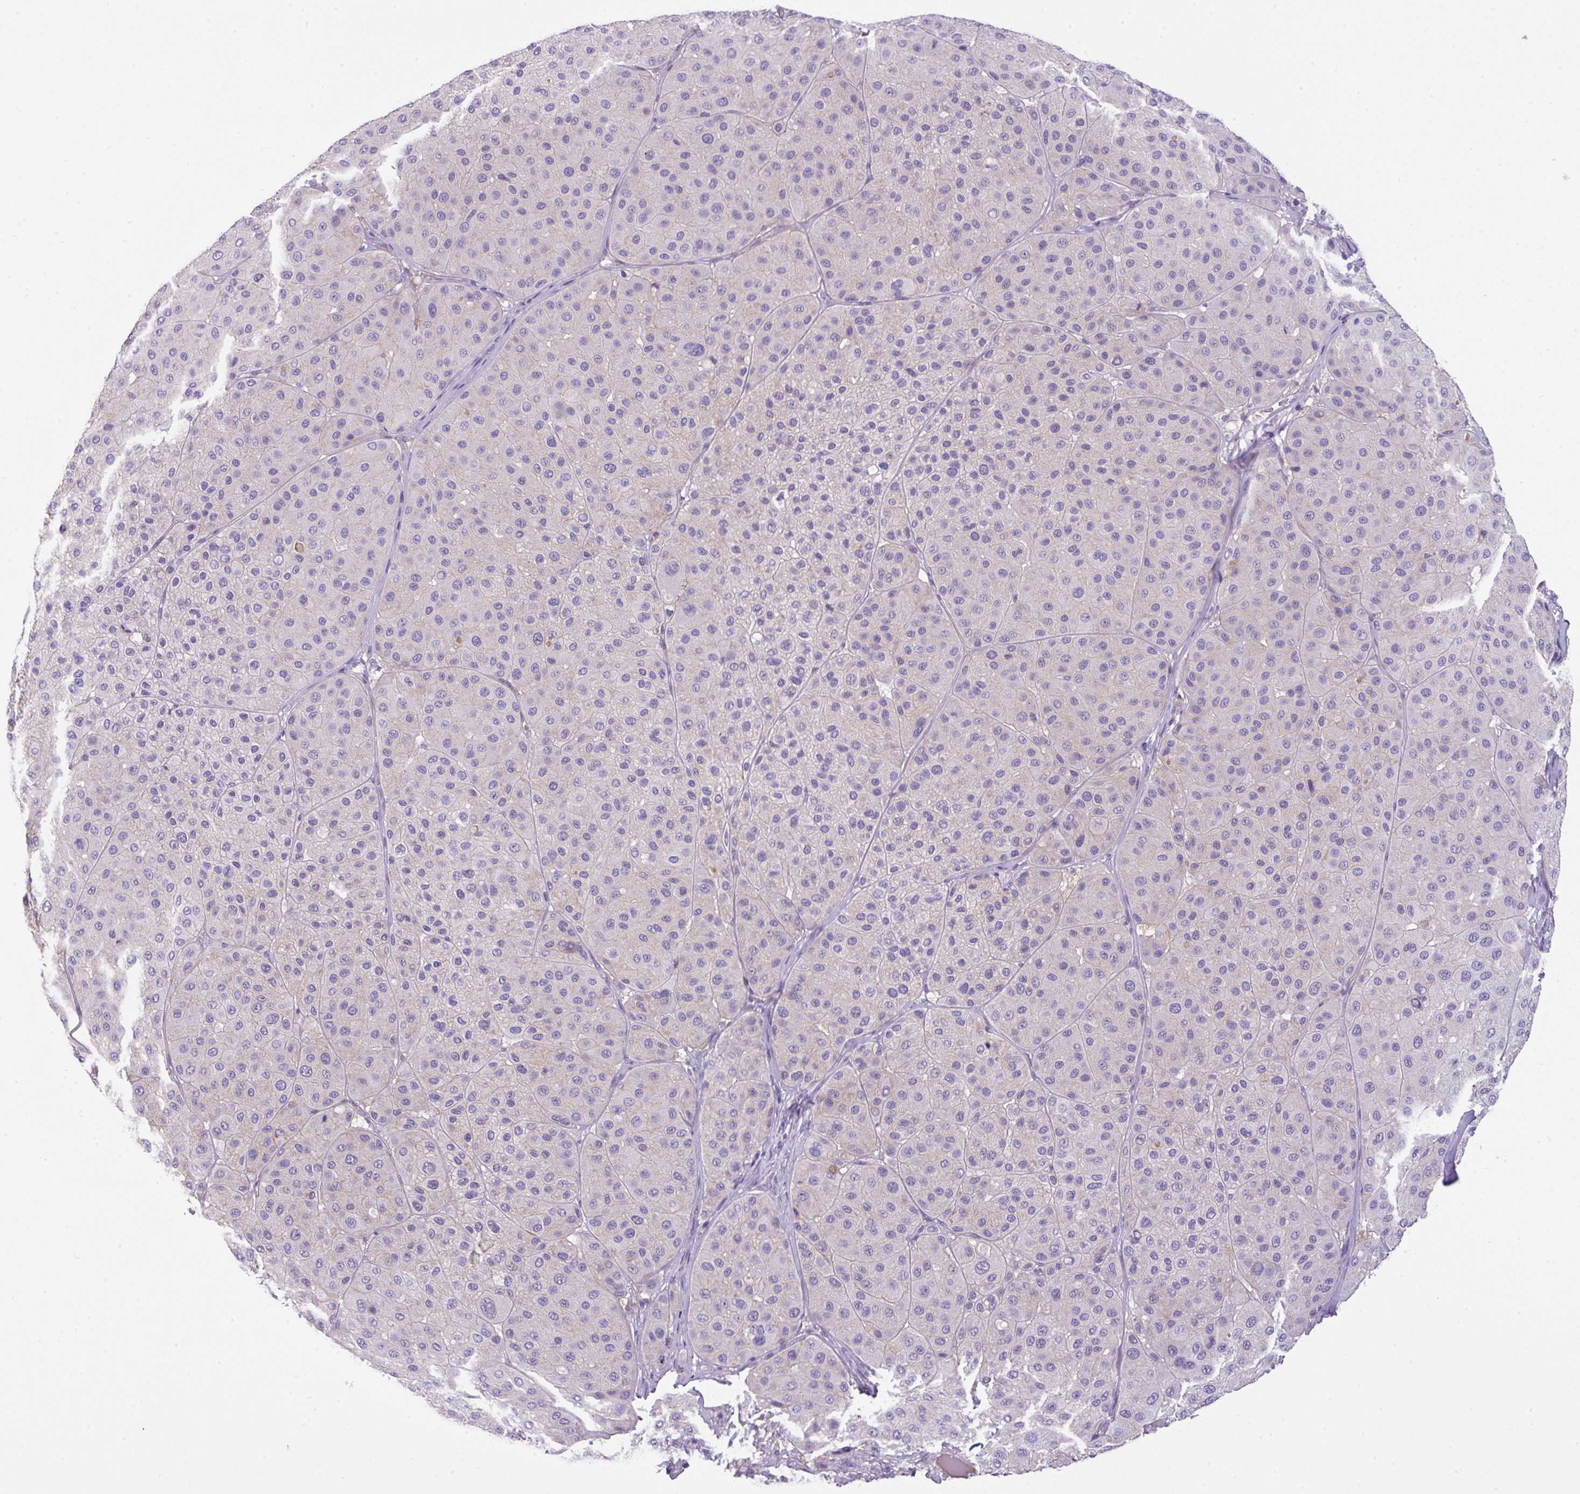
{"staining": {"intensity": "negative", "quantity": "none", "location": "none"}, "tissue": "melanoma", "cell_type": "Tumor cells", "image_type": "cancer", "snomed": [{"axis": "morphology", "description": "Malignant melanoma, Metastatic site"}, {"axis": "topography", "description": "Smooth muscle"}], "caption": "There is no significant staining in tumor cells of malignant melanoma (metastatic site).", "gene": "NPTN", "patient": {"sex": "male", "age": 41}}